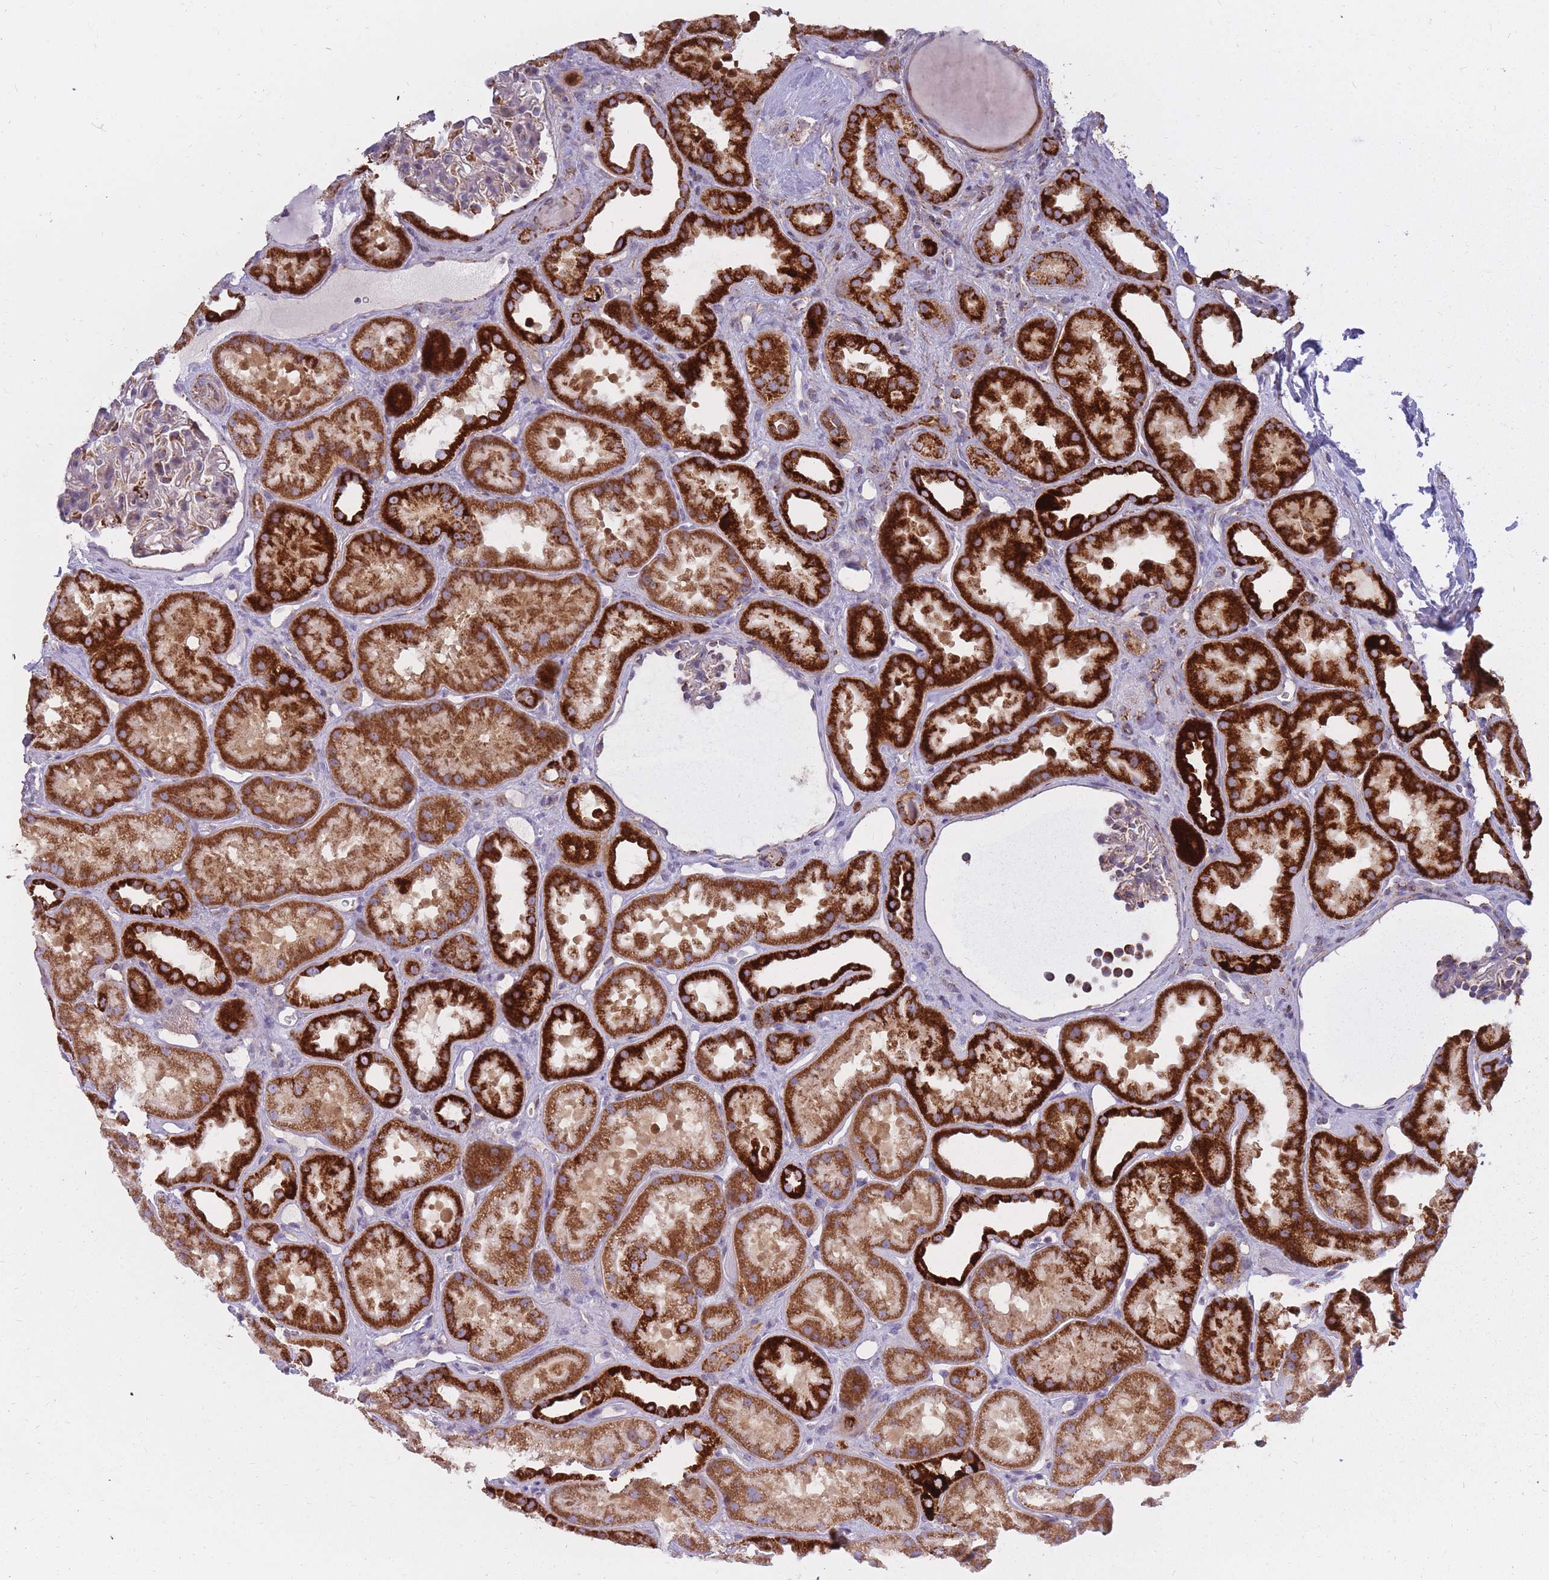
{"staining": {"intensity": "moderate", "quantity": "<25%", "location": "cytoplasmic/membranous"}, "tissue": "kidney", "cell_type": "Cells in glomeruli", "image_type": "normal", "snomed": [{"axis": "morphology", "description": "Normal tissue, NOS"}, {"axis": "topography", "description": "Kidney"}], "caption": "A brown stain shows moderate cytoplasmic/membranous staining of a protein in cells in glomeruli of unremarkable human kidney. Nuclei are stained in blue.", "gene": "ALKBH4", "patient": {"sex": "male", "age": 61}}